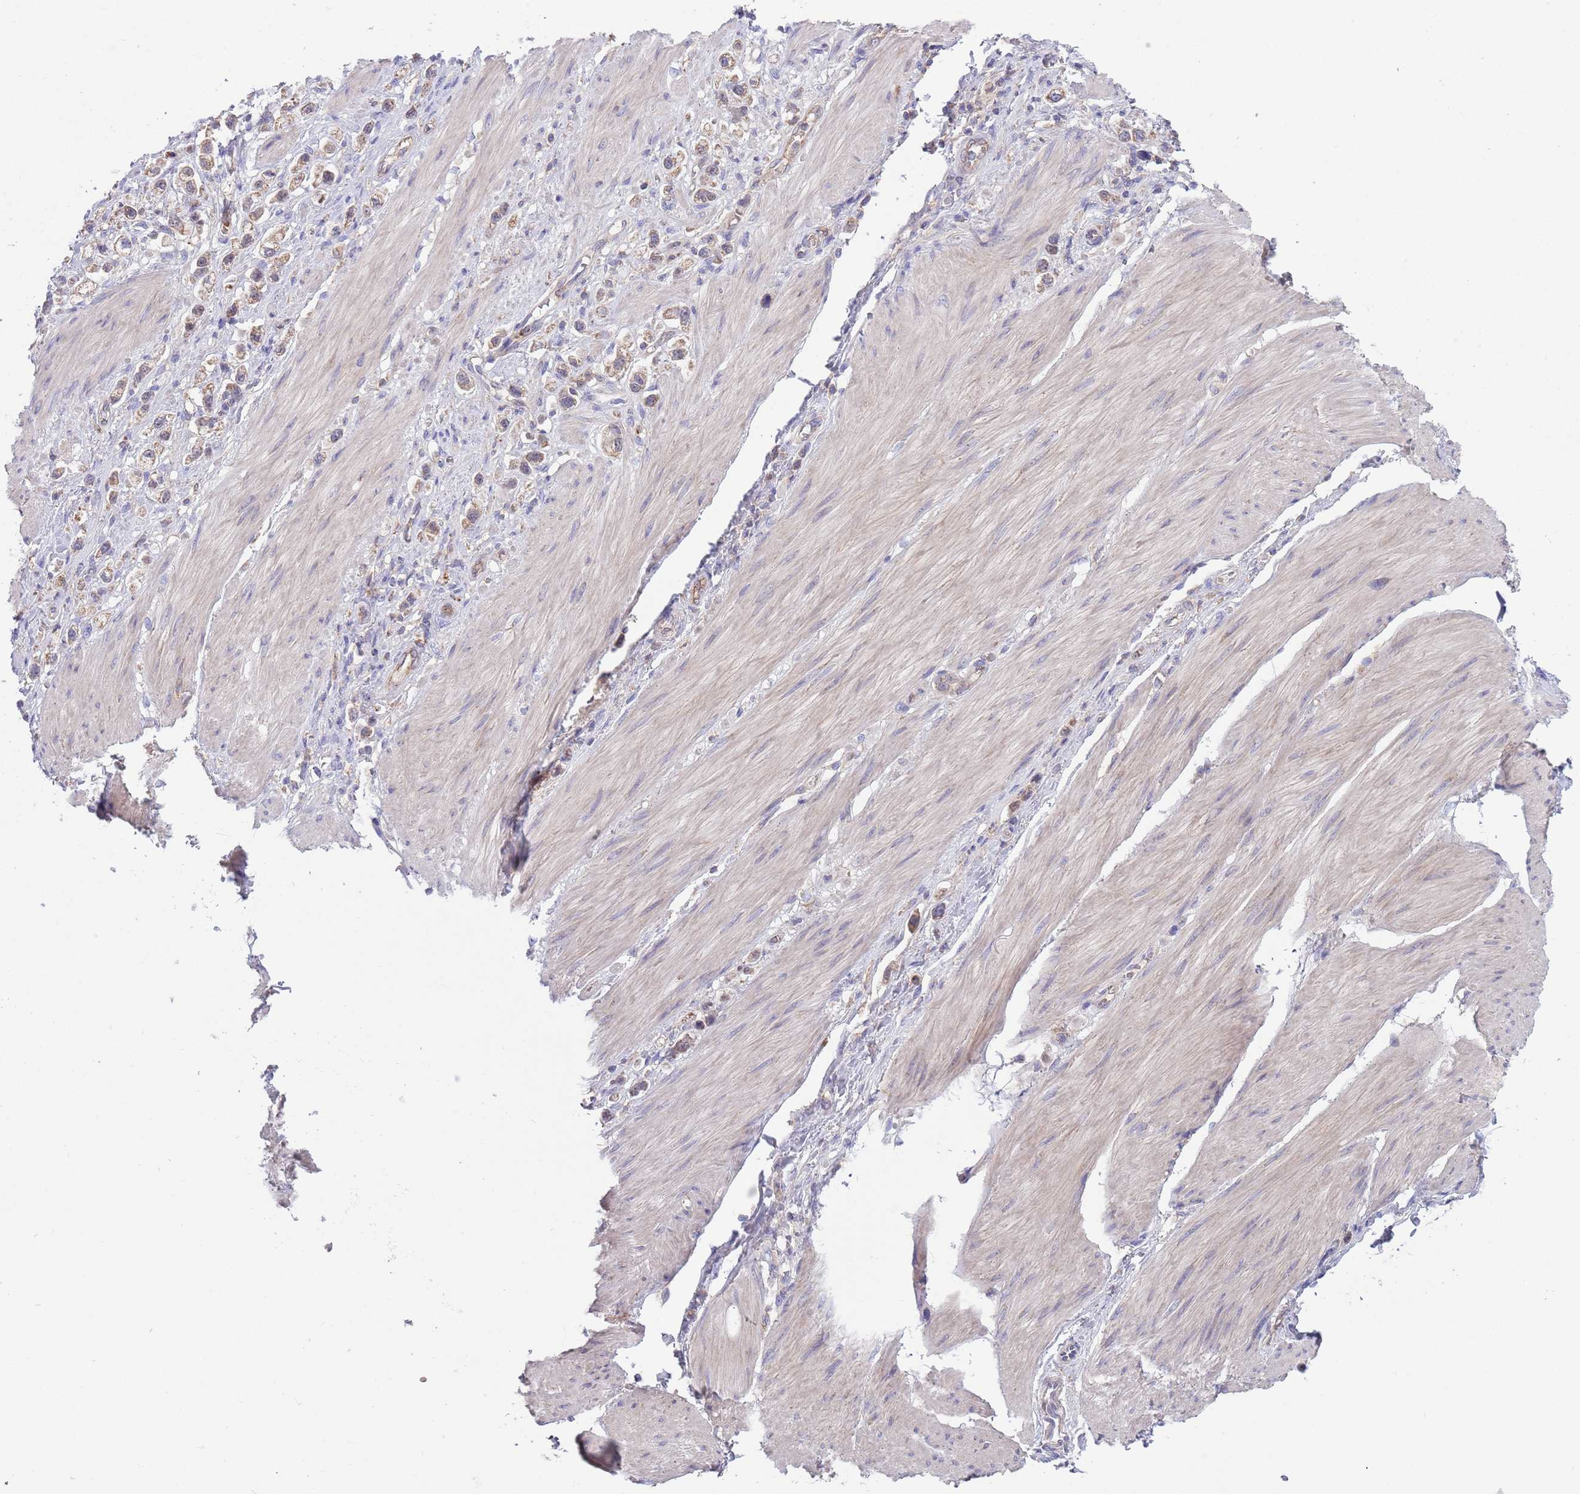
{"staining": {"intensity": "moderate", "quantity": ">75%", "location": "cytoplasmic/membranous"}, "tissue": "stomach cancer", "cell_type": "Tumor cells", "image_type": "cancer", "snomed": [{"axis": "morphology", "description": "Adenocarcinoma, NOS"}, {"axis": "topography", "description": "Stomach"}], "caption": "Tumor cells reveal medium levels of moderate cytoplasmic/membranous positivity in approximately >75% of cells in human stomach adenocarcinoma.", "gene": "DDT", "patient": {"sex": "female", "age": 65}}